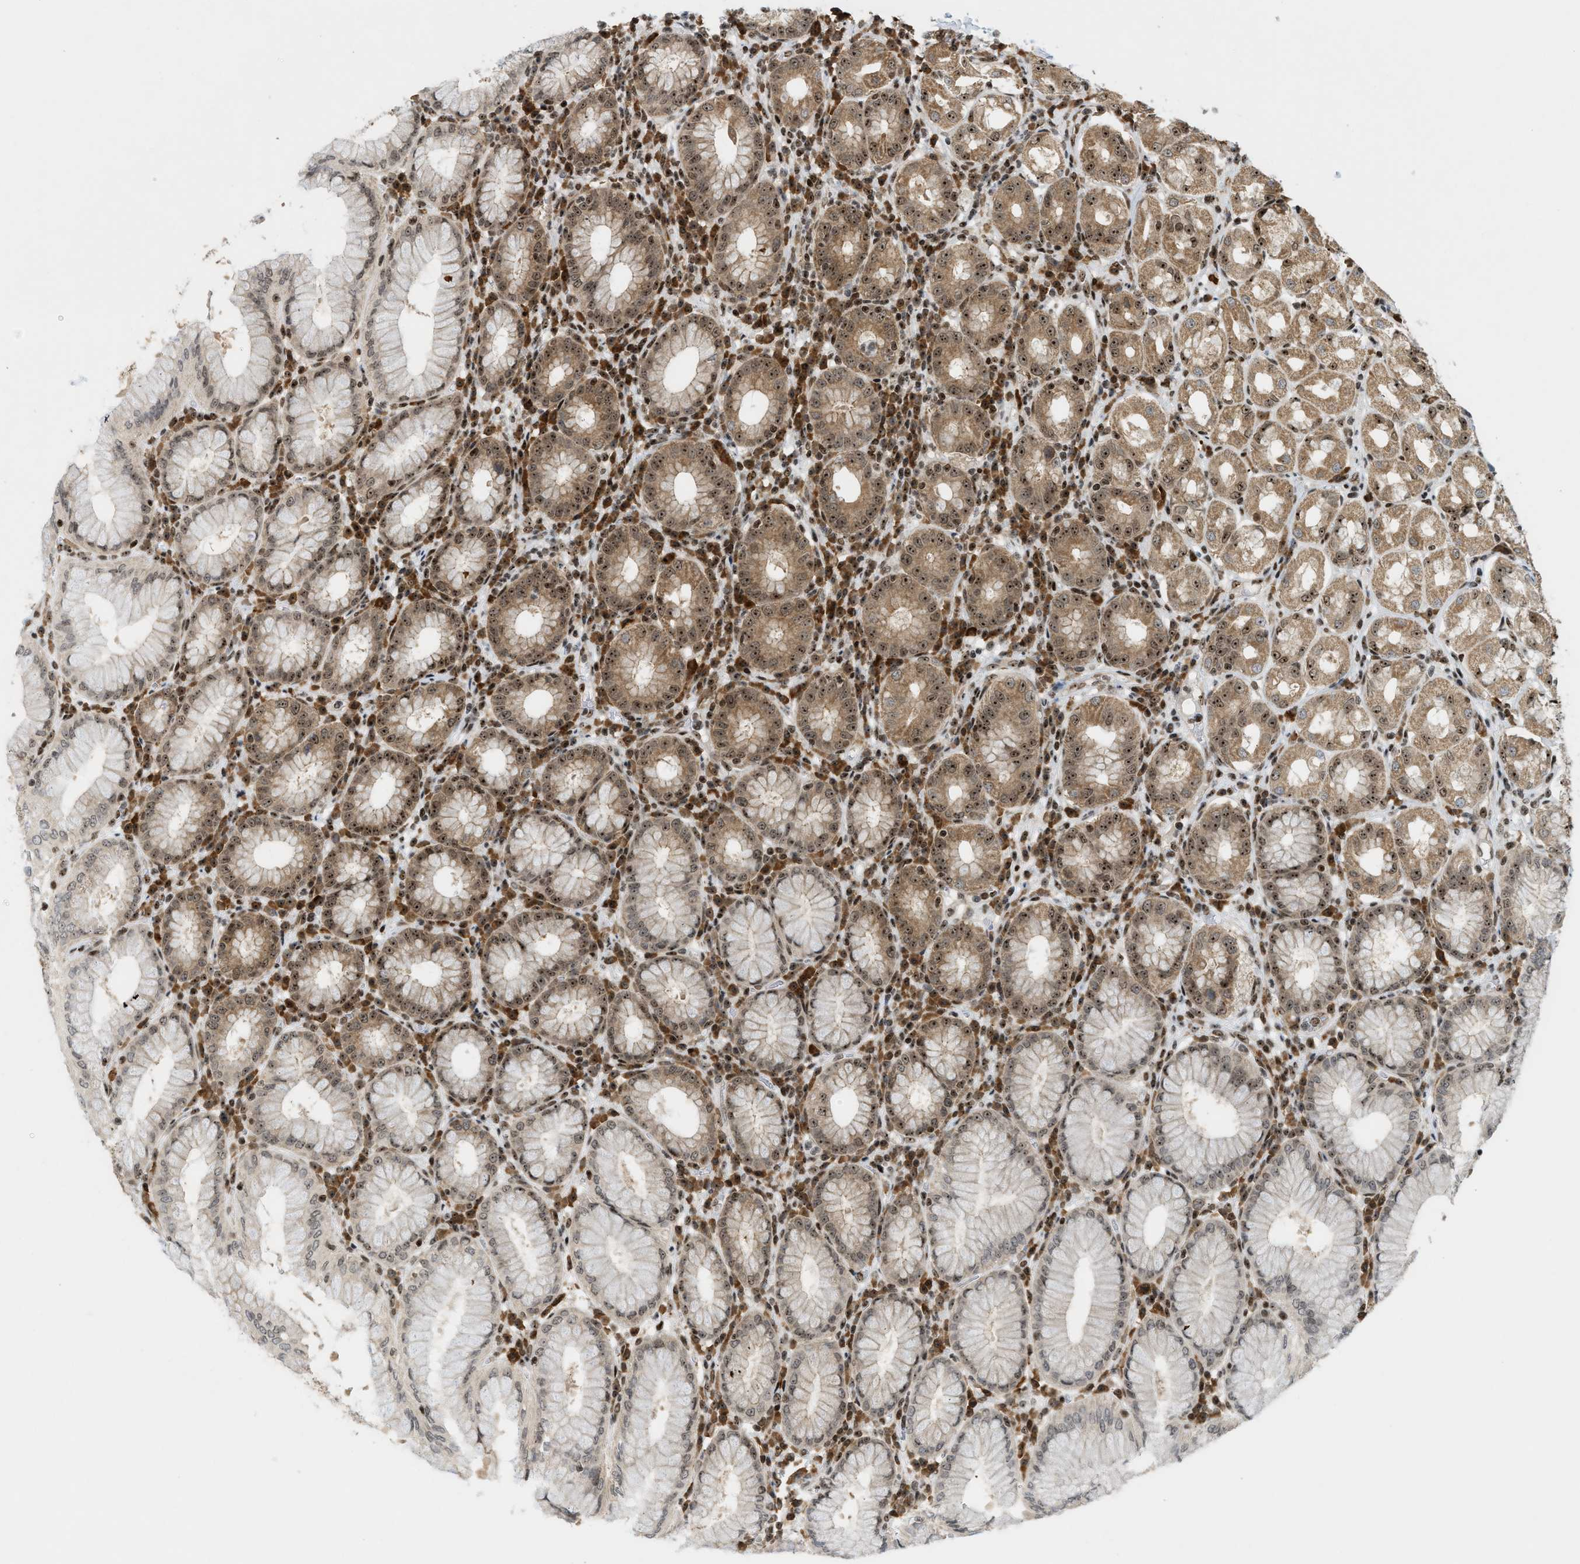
{"staining": {"intensity": "strong", "quantity": ">75%", "location": "cytoplasmic/membranous,nuclear"}, "tissue": "stomach", "cell_type": "Glandular cells", "image_type": "normal", "snomed": [{"axis": "morphology", "description": "Normal tissue, NOS"}, {"axis": "topography", "description": "Stomach"}, {"axis": "topography", "description": "Stomach, lower"}], "caption": "High-magnification brightfield microscopy of normal stomach stained with DAB (brown) and counterstained with hematoxylin (blue). glandular cells exhibit strong cytoplasmic/membranous,nuclear staining is appreciated in about>75% of cells.", "gene": "ZNF22", "patient": {"sex": "female", "age": 56}}